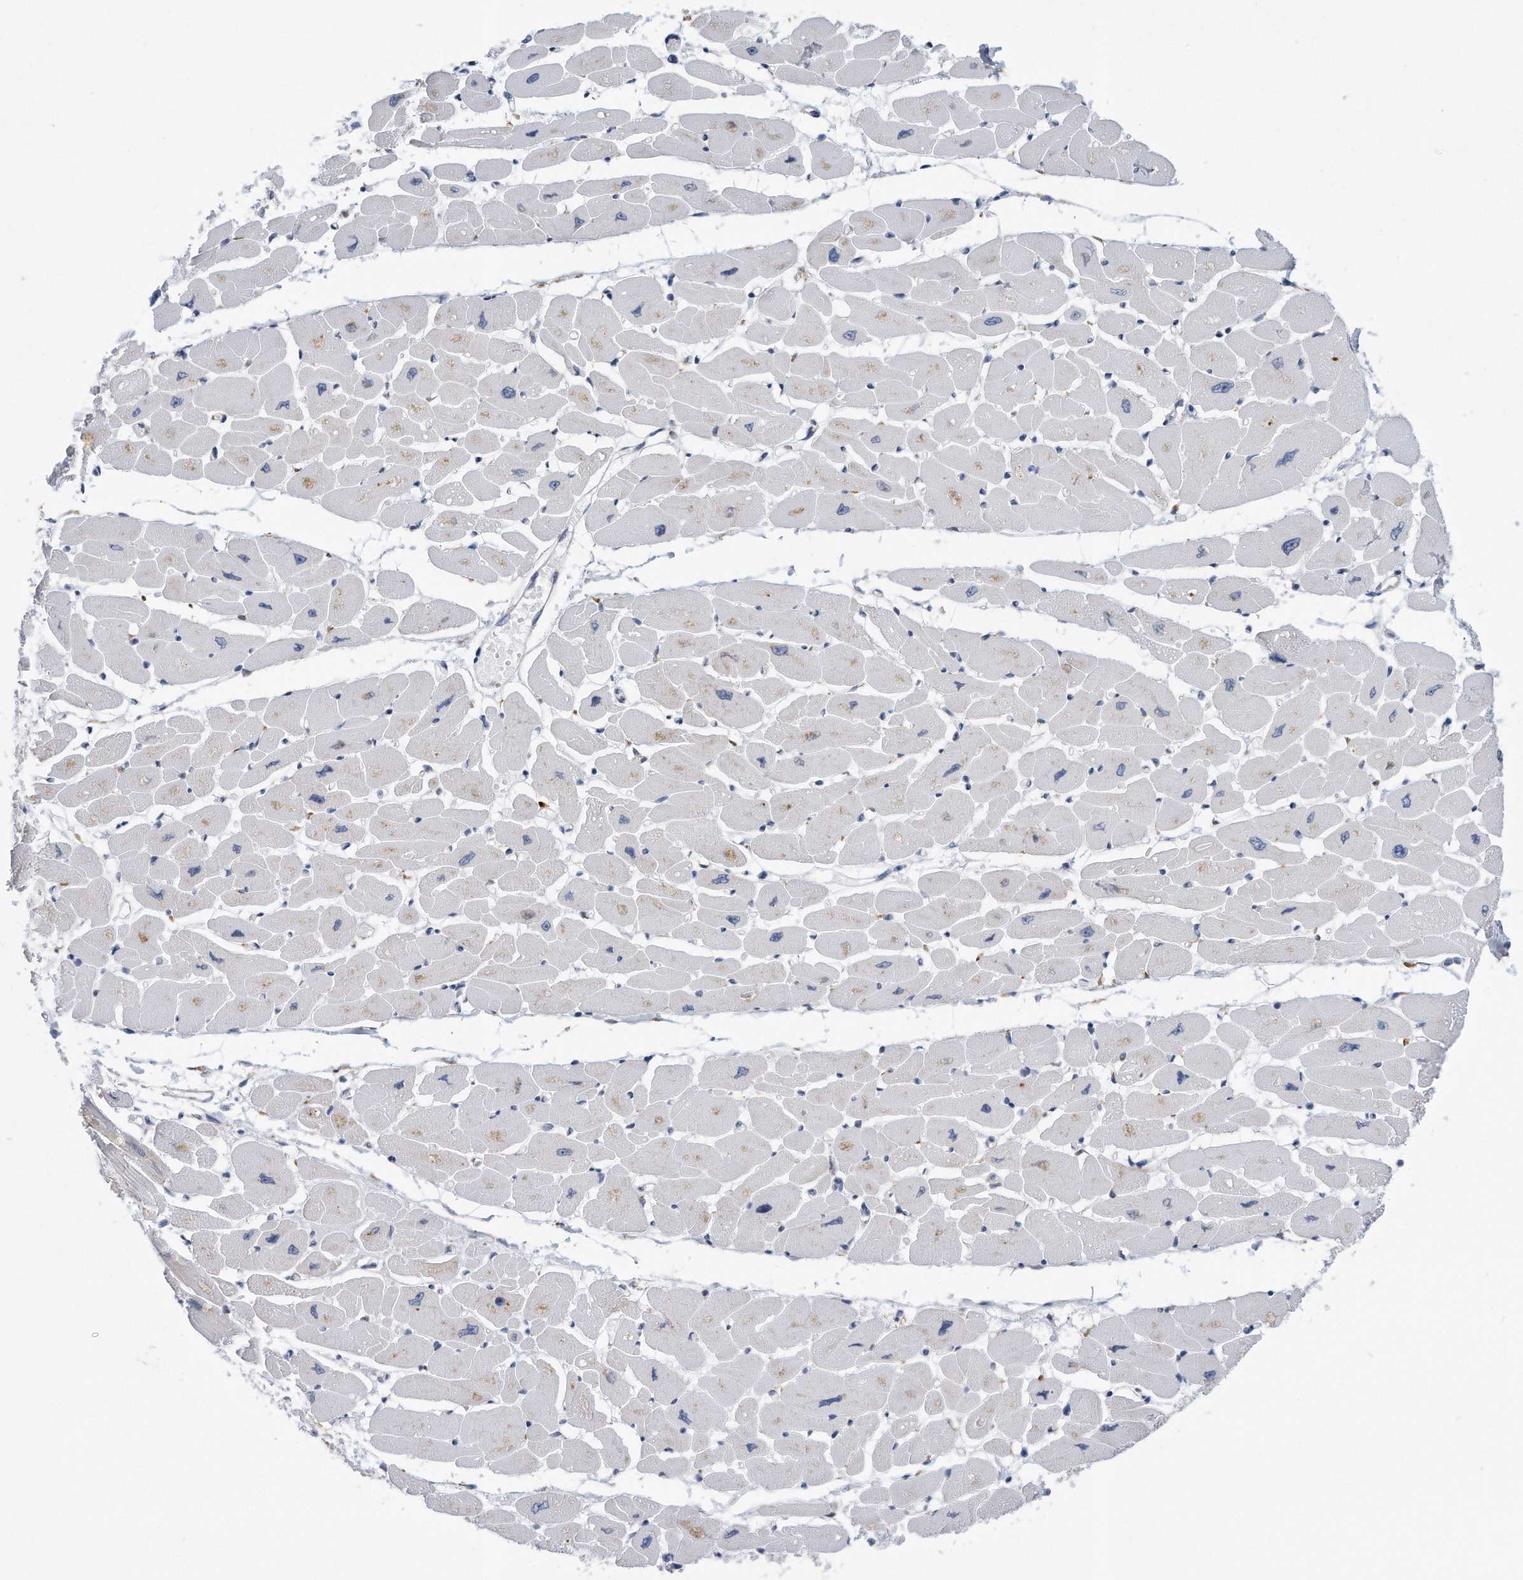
{"staining": {"intensity": "negative", "quantity": "none", "location": "none"}, "tissue": "heart muscle", "cell_type": "Cardiomyocytes", "image_type": "normal", "snomed": [{"axis": "morphology", "description": "Normal tissue, NOS"}, {"axis": "topography", "description": "Heart"}], "caption": "DAB (3,3'-diaminobenzidine) immunohistochemical staining of normal human heart muscle displays no significant staining in cardiomyocytes. Nuclei are stained in blue.", "gene": "RPL26L1", "patient": {"sex": "female", "age": 54}}